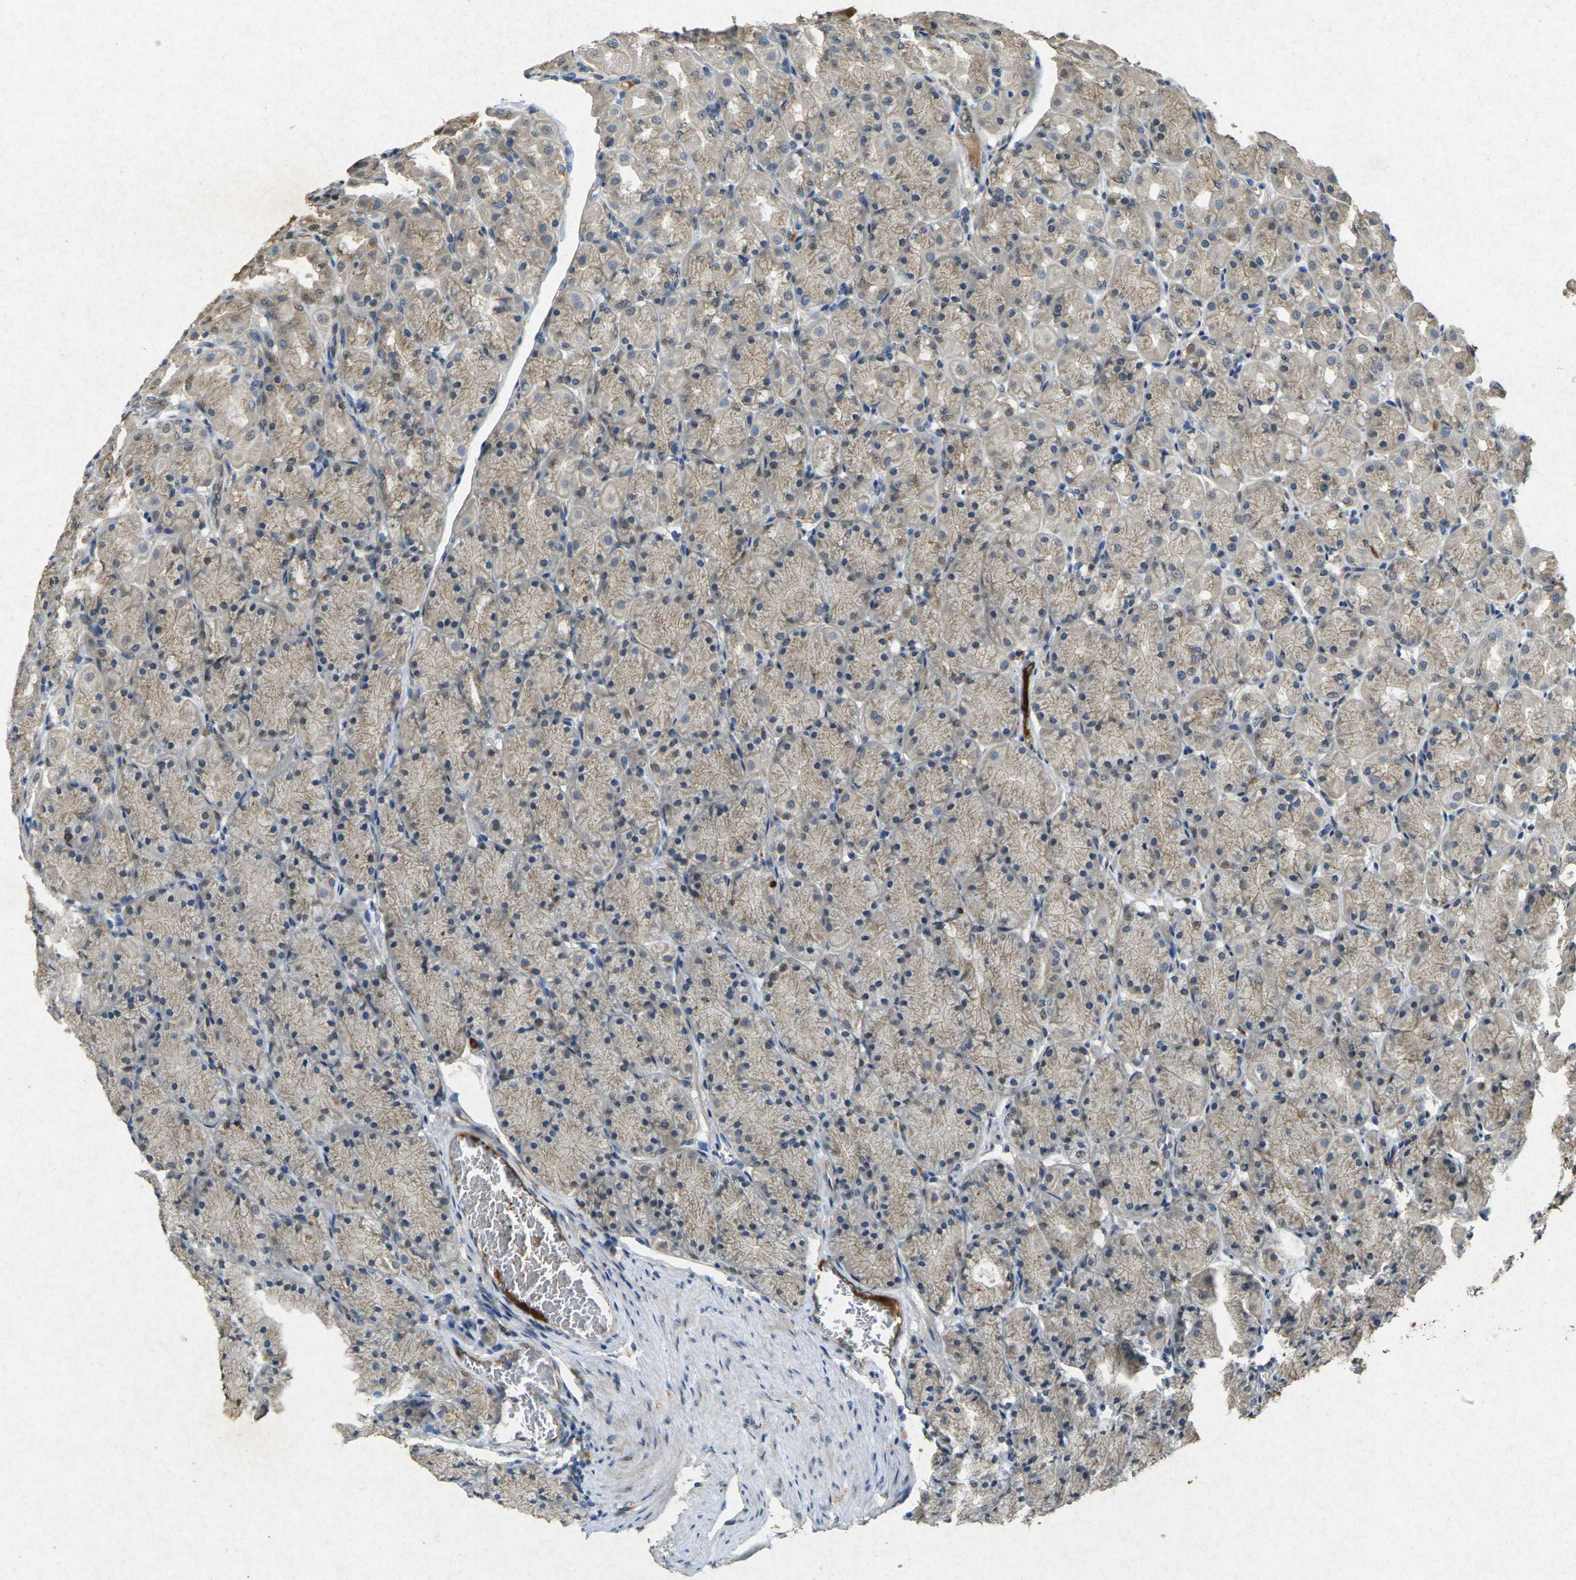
{"staining": {"intensity": "strong", "quantity": "<25%", "location": "cytoplasmic/membranous"}, "tissue": "stomach", "cell_type": "Glandular cells", "image_type": "normal", "snomed": [{"axis": "morphology", "description": "Normal tissue, NOS"}, {"axis": "topography", "description": "Stomach, upper"}], "caption": "A high-resolution image shows immunohistochemistry staining of normal stomach, which reveals strong cytoplasmic/membranous expression in approximately <25% of glandular cells.", "gene": "RGMA", "patient": {"sex": "female", "age": 56}}